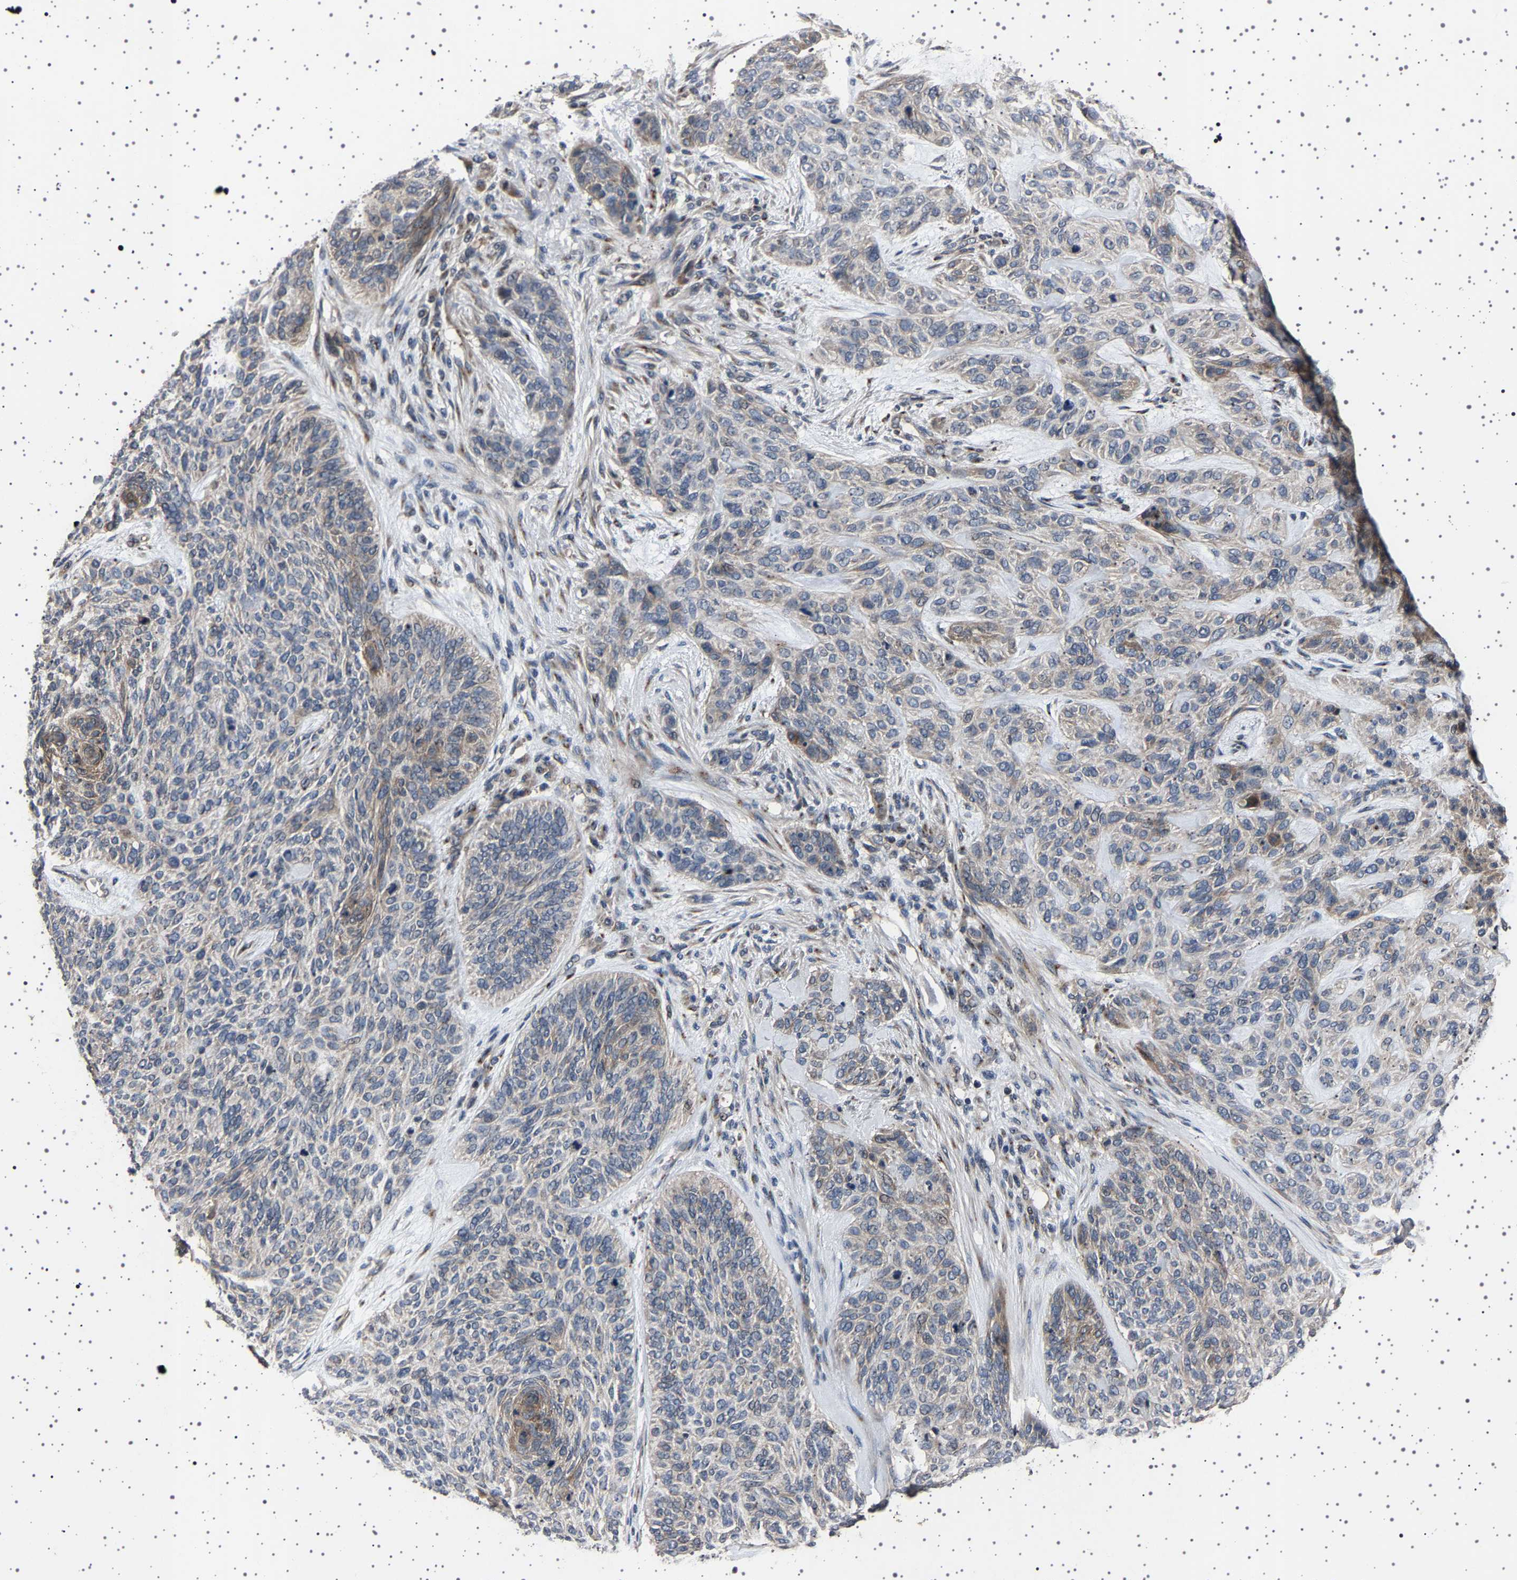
{"staining": {"intensity": "weak", "quantity": "<25%", "location": "cytoplasmic/membranous"}, "tissue": "skin cancer", "cell_type": "Tumor cells", "image_type": "cancer", "snomed": [{"axis": "morphology", "description": "Basal cell carcinoma"}, {"axis": "topography", "description": "Skin"}], "caption": "This is an IHC histopathology image of human skin cancer (basal cell carcinoma). There is no positivity in tumor cells.", "gene": "NCKAP1", "patient": {"sex": "male", "age": 55}}